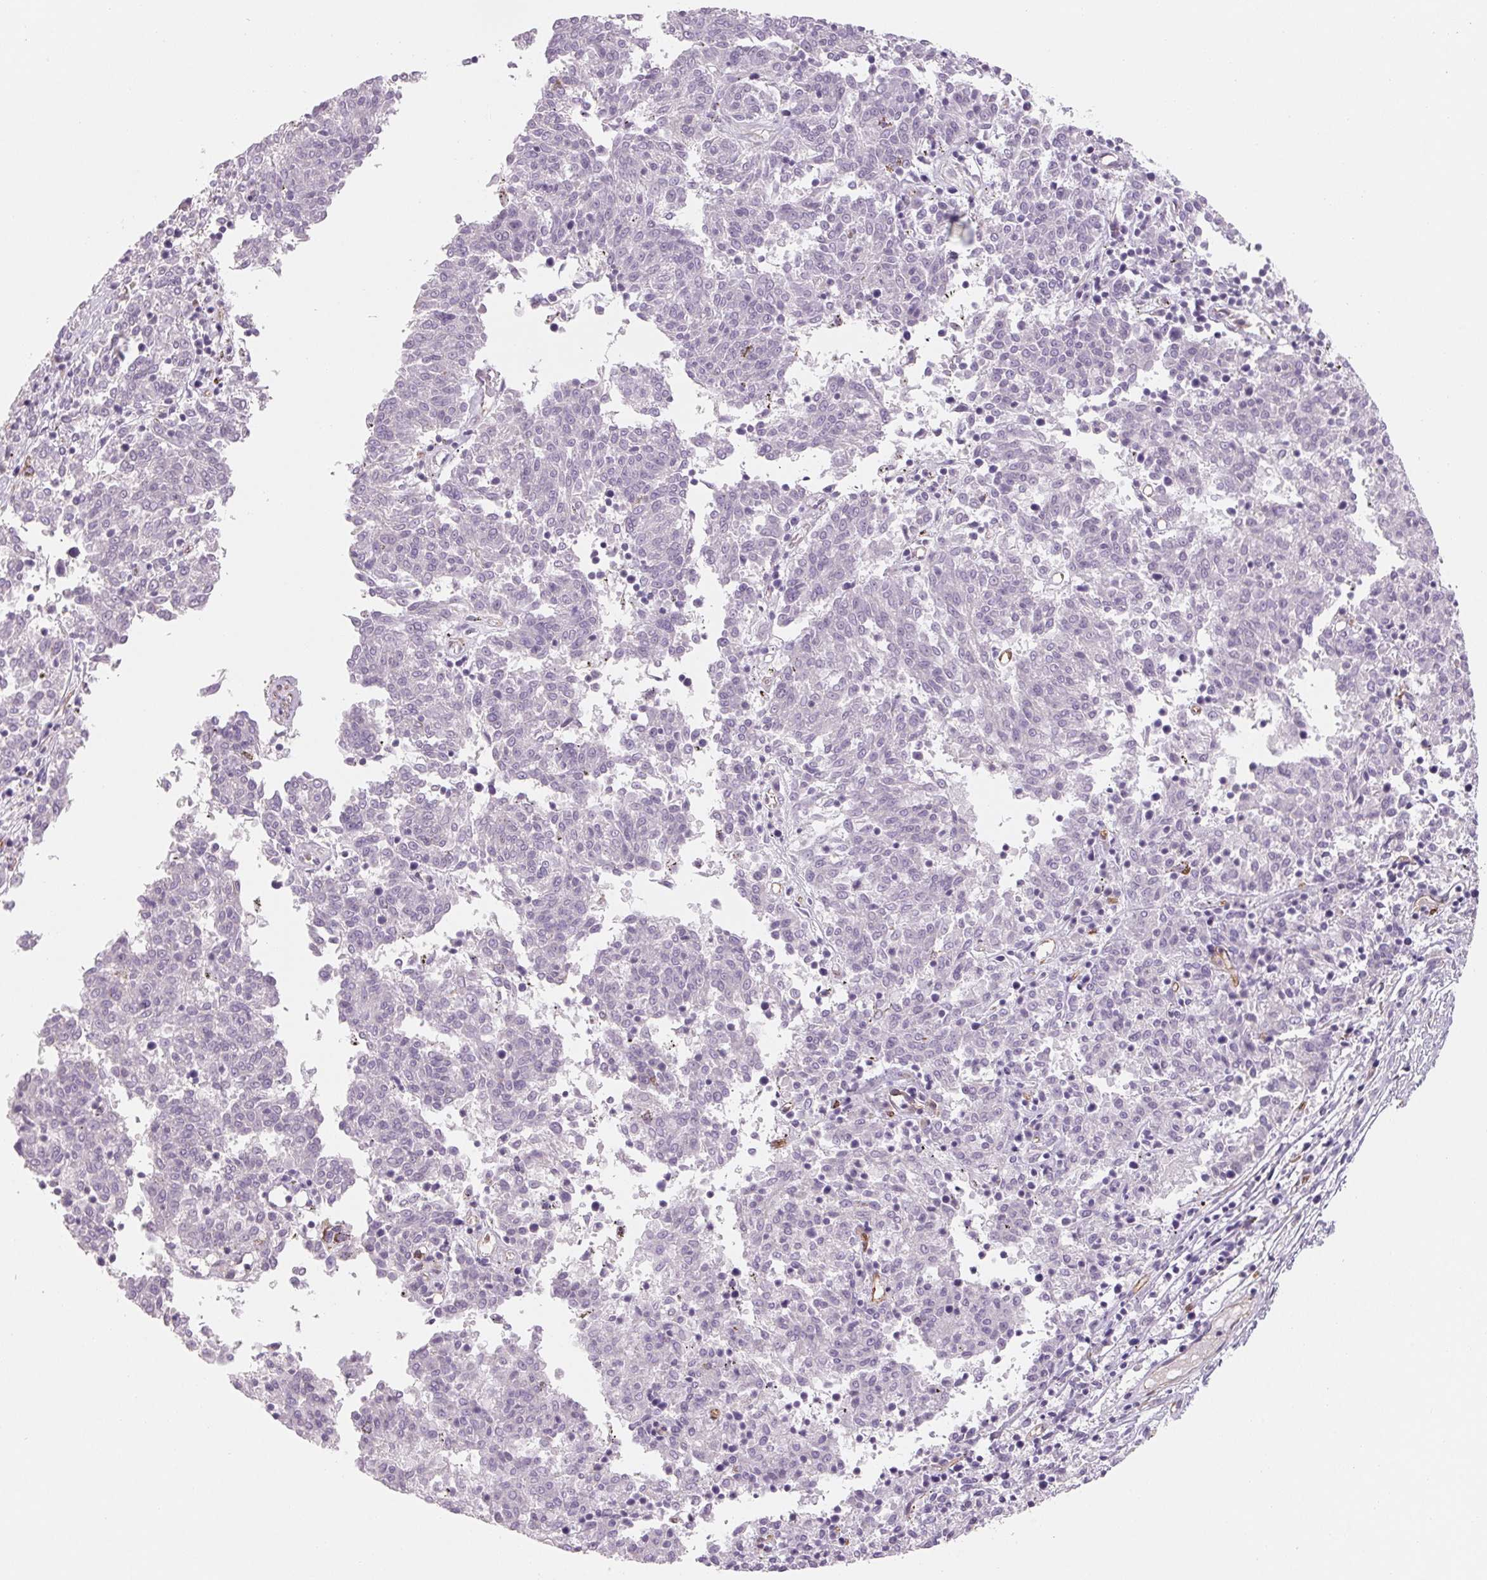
{"staining": {"intensity": "negative", "quantity": "none", "location": "none"}, "tissue": "melanoma", "cell_type": "Tumor cells", "image_type": "cancer", "snomed": [{"axis": "morphology", "description": "Malignant melanoma, NOS"}, {"axis": "topography", "description": "Skin"}], "caption": "High magnification brightfield microscopy of melanoma stained with DAB (brown) and counterstained with hematoxylin (blue): tumor cells show no significant staining. The staining is performed using DAB brown chromogen with nuclei counter-stained in using hematoxylin.", "gene": "ANKRD13B", "patient": {"sex": "female", "age": 72}}